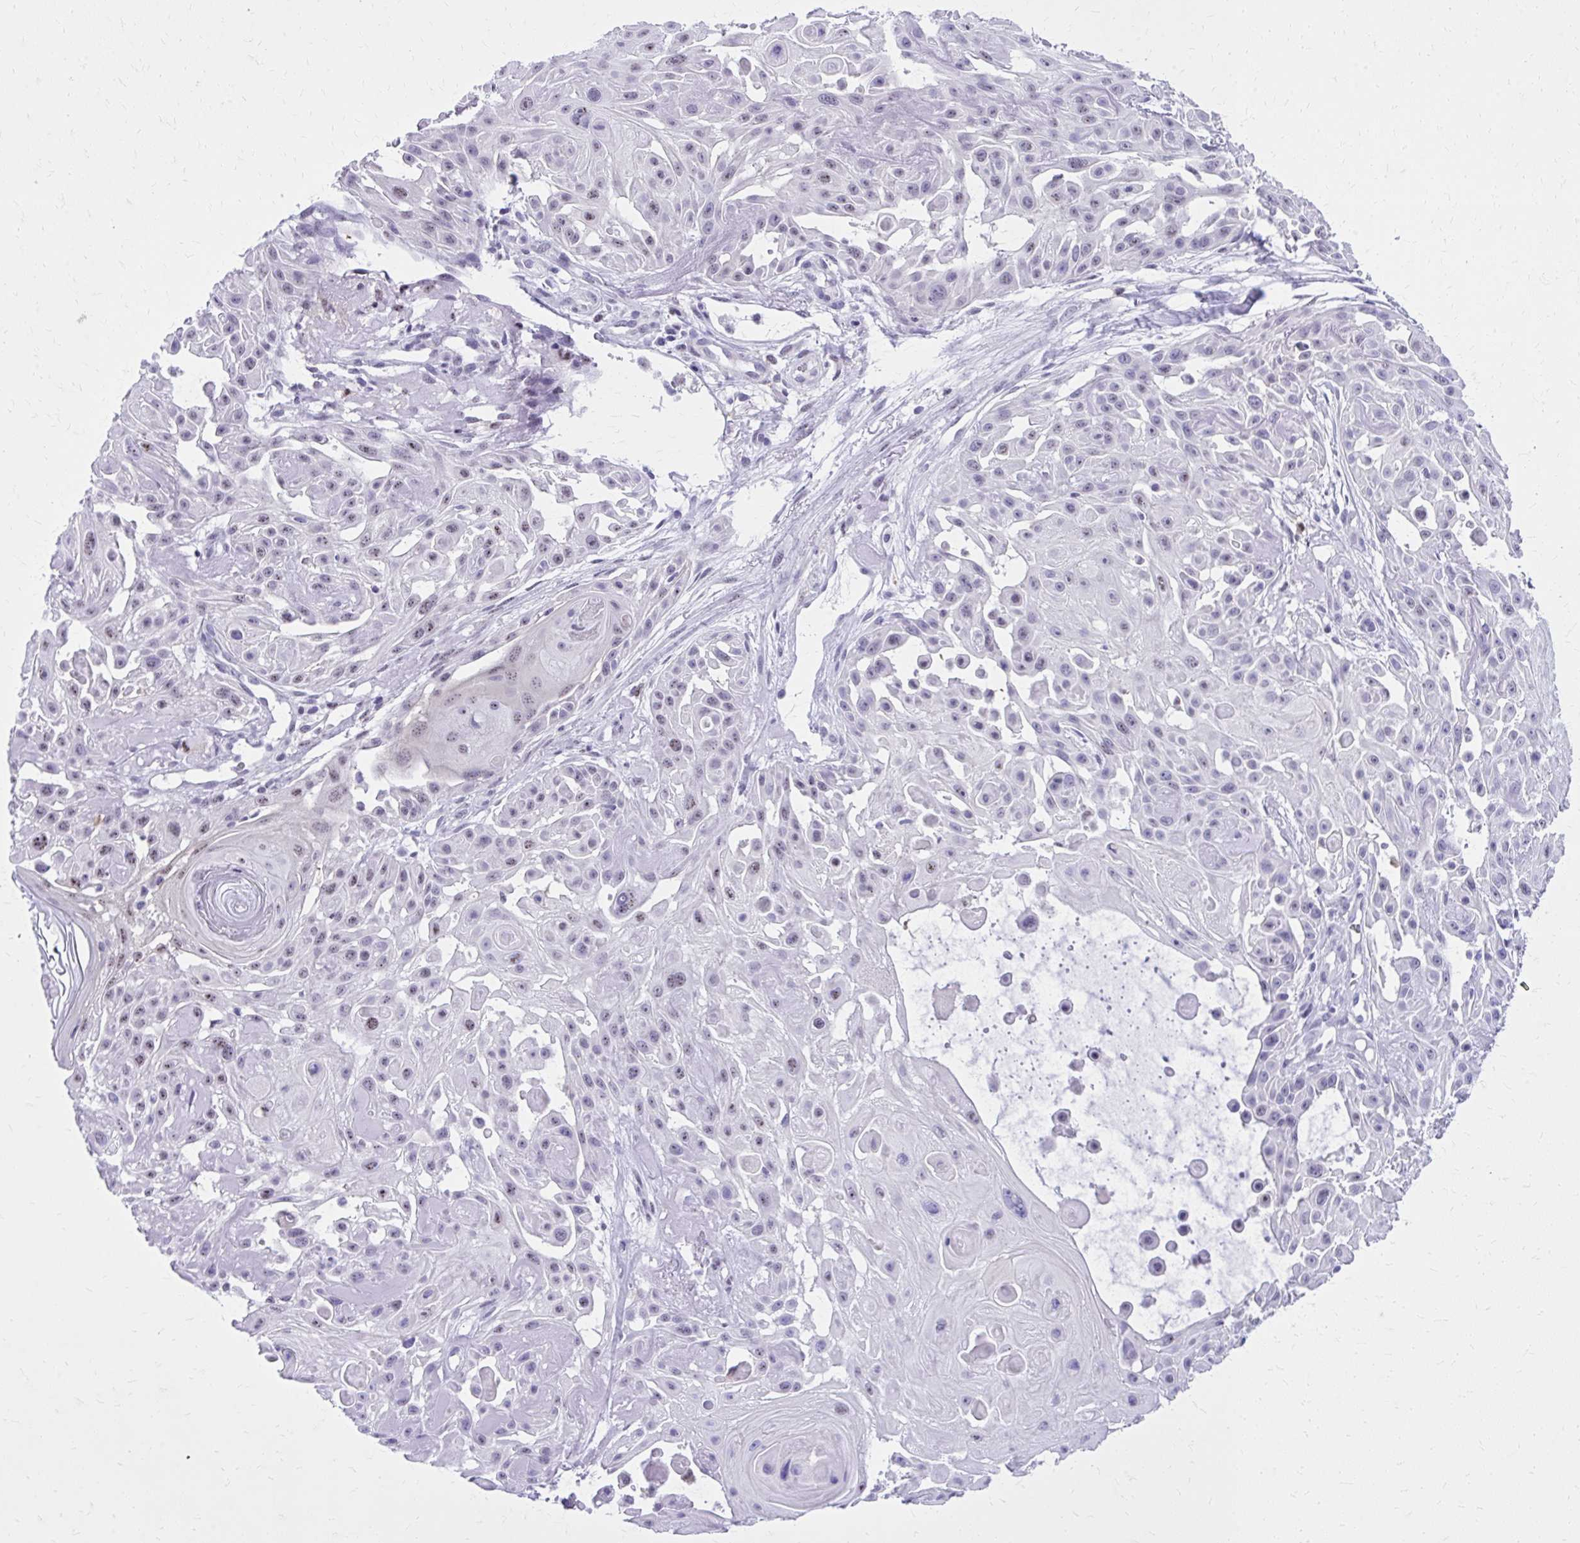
{"staining": {"intensity": "weak", "quantity": "<25%", "location": "nuclear"}, "tissue": "skin cancer", "cell_type": "Tumor cells", "image_type": "cancer", "snomed": [{"axis": "morphology", "description": "Squamous cell carcinoma, NOS"}, {"axis": "topography", "description": "Skin"}], "caption": "Human squamous cell carcinoma (skin) stained for a protein using IHC demonstrates no staining in tumor cells.", "gene": "RASL11B", "patient": {"sex": "male", "age": 91}}